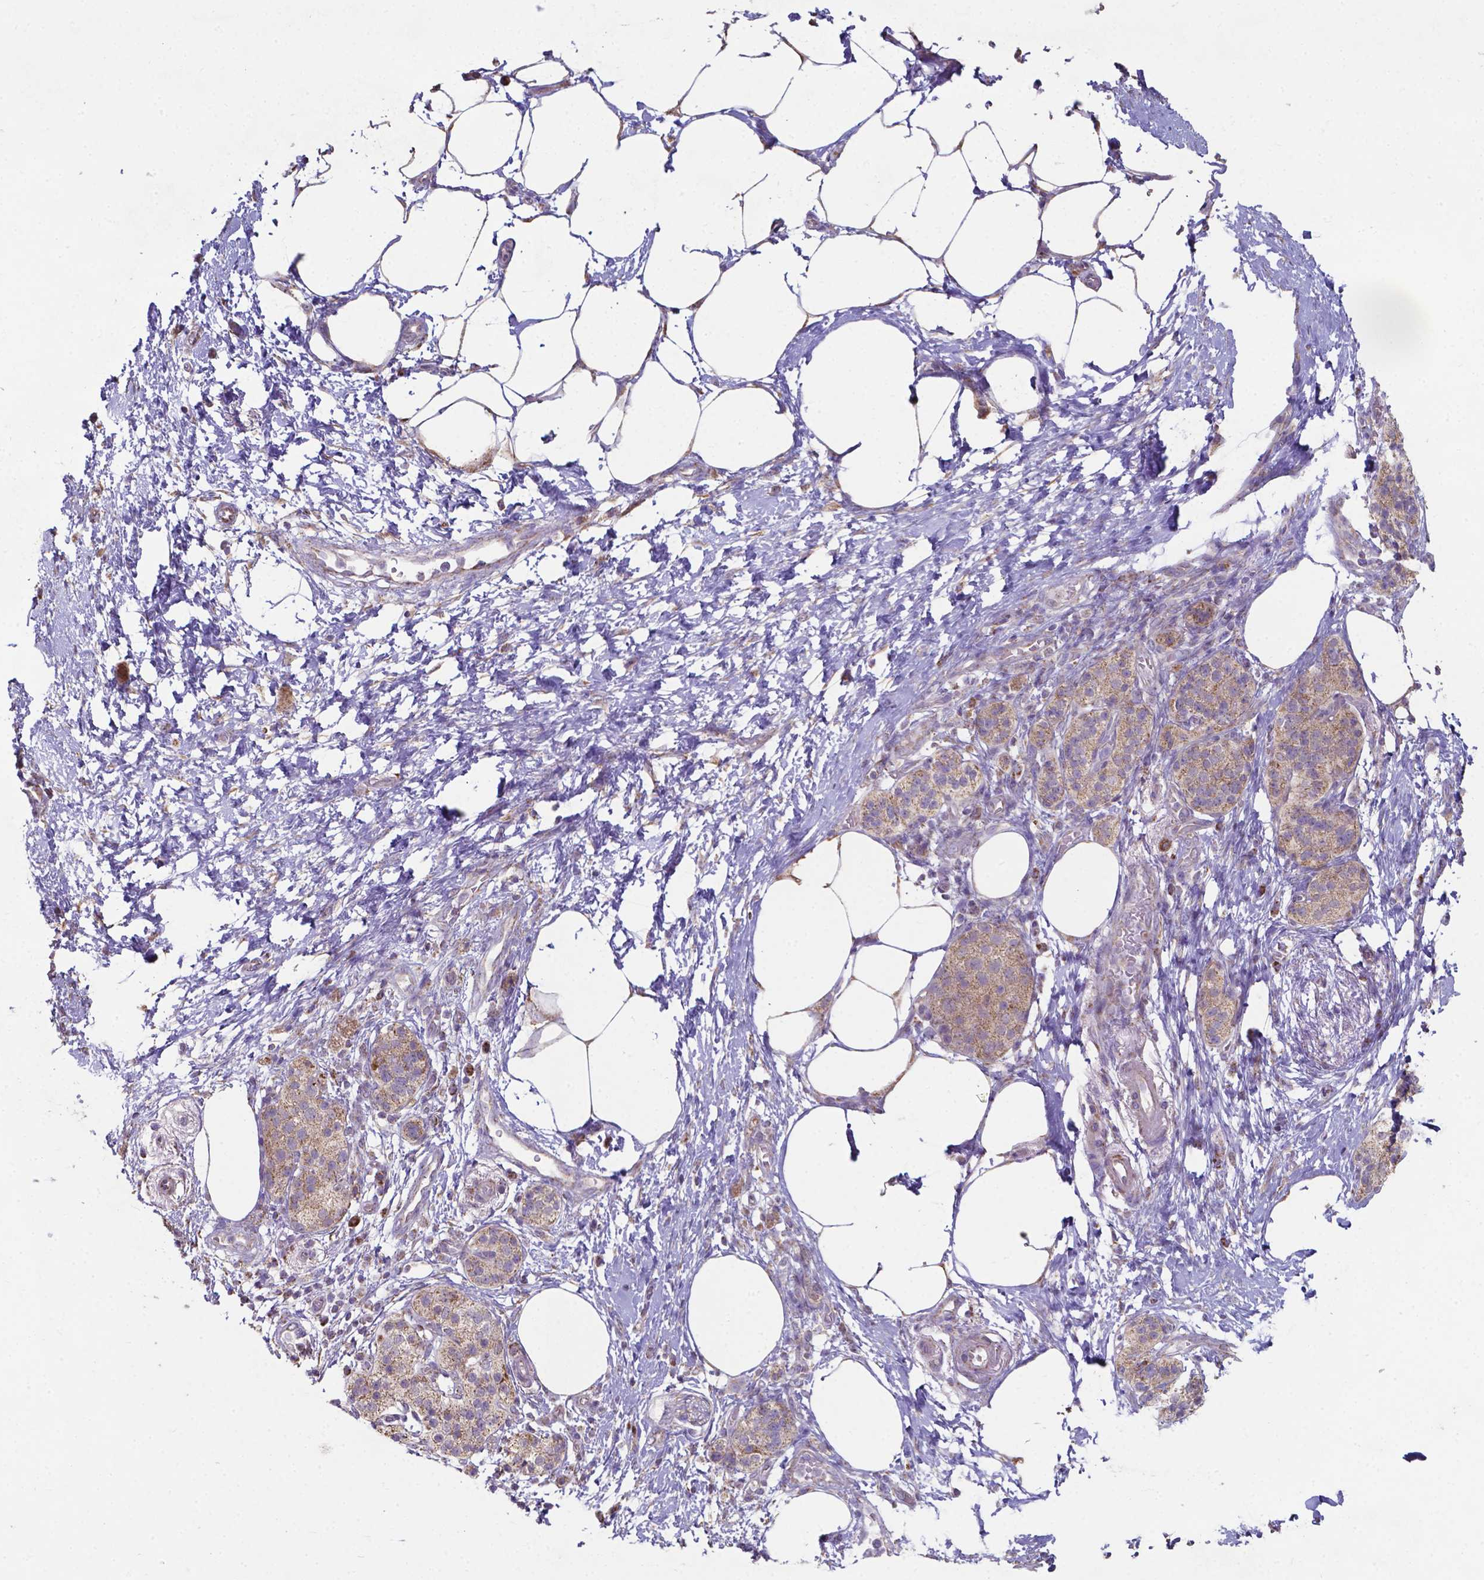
{"staining": {"intensity": "weak", "quantity": "25%-75%", "location": "cytoplasmic/membranous"}, "tissue": "pancreatic cancer", "cell_type": "Tumor cells", "image_type": "cancer", "snomed": [{"axis": "morphology", "description": "Adenocarcinoma, NOS"}, {"axis": "topography", "description": "Pancreas"}], "caption": "The histopathology image shows staining of adenocarcinoma (pancreatic), revealing weak cytoplasmic/membranous protein staining (brown color) within tumor cells. (DAB = brown stain, brightfield microscopy at high magnification).", "gene": "FAM114A1", "patient": {"sex": "female", "age": 72}}